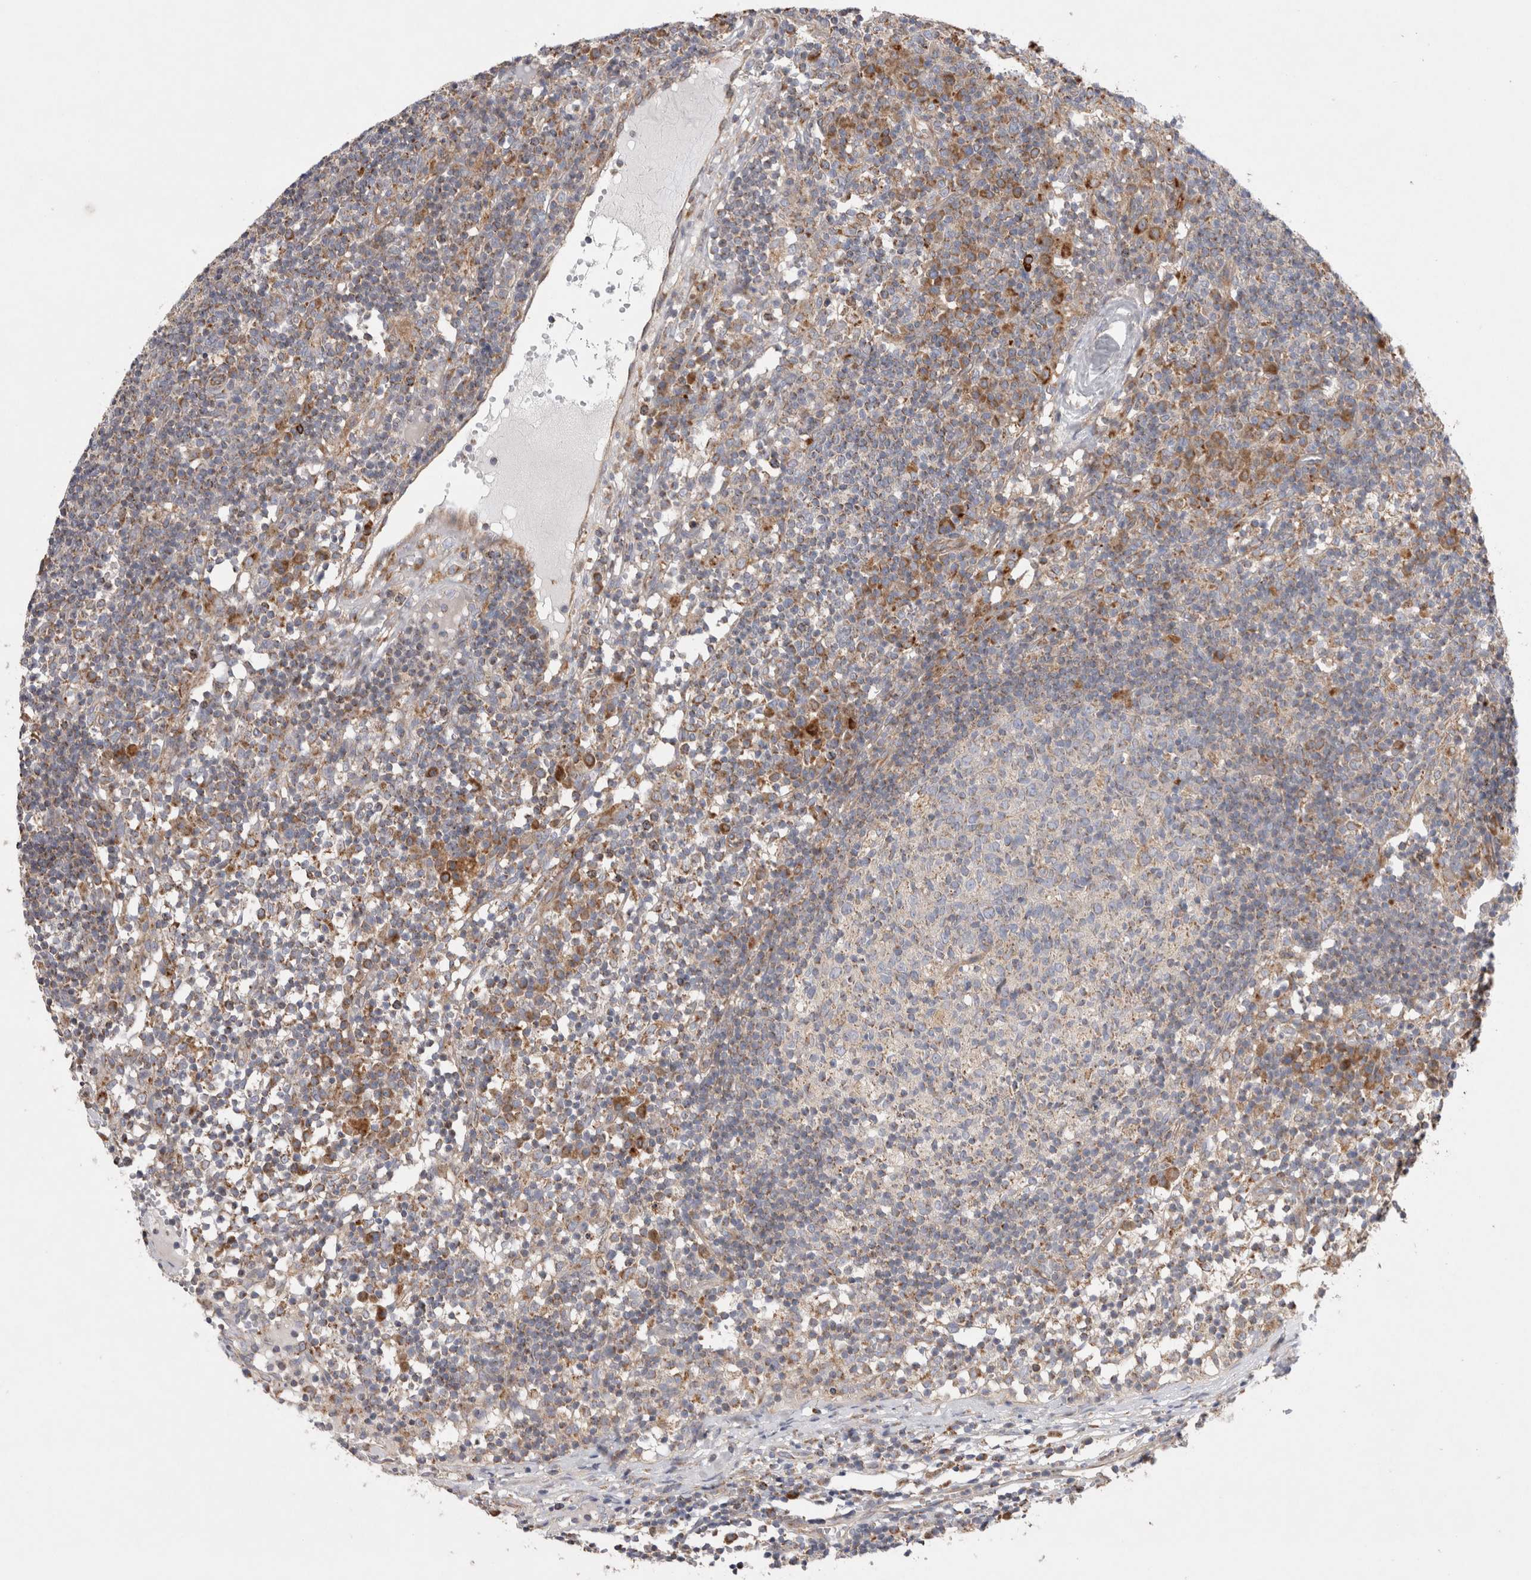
{"staining": {"intensity": "weak", "quantity": "<25%", "location": "cytoplasmic/membranous"}, "tissue": "lymph node", "cell_type": "Germinal center cells", "image_type": "normal", "snomed": [{"axis": "morphology", "description": "Normal tissue, NOS"}, {"axis": "morphology", "description": "Inflammation, NOS"}, {"axis": "topography", "description": "Lymph node"}], "caption": "Immunohistochemistry of benign human lymph node reveals no staining in germinal center cells. (DAB immunohistochemistry (IHC), high magnification).", "gene": "TBC1D16", "patient": {"sex": "male", "age": 55}}